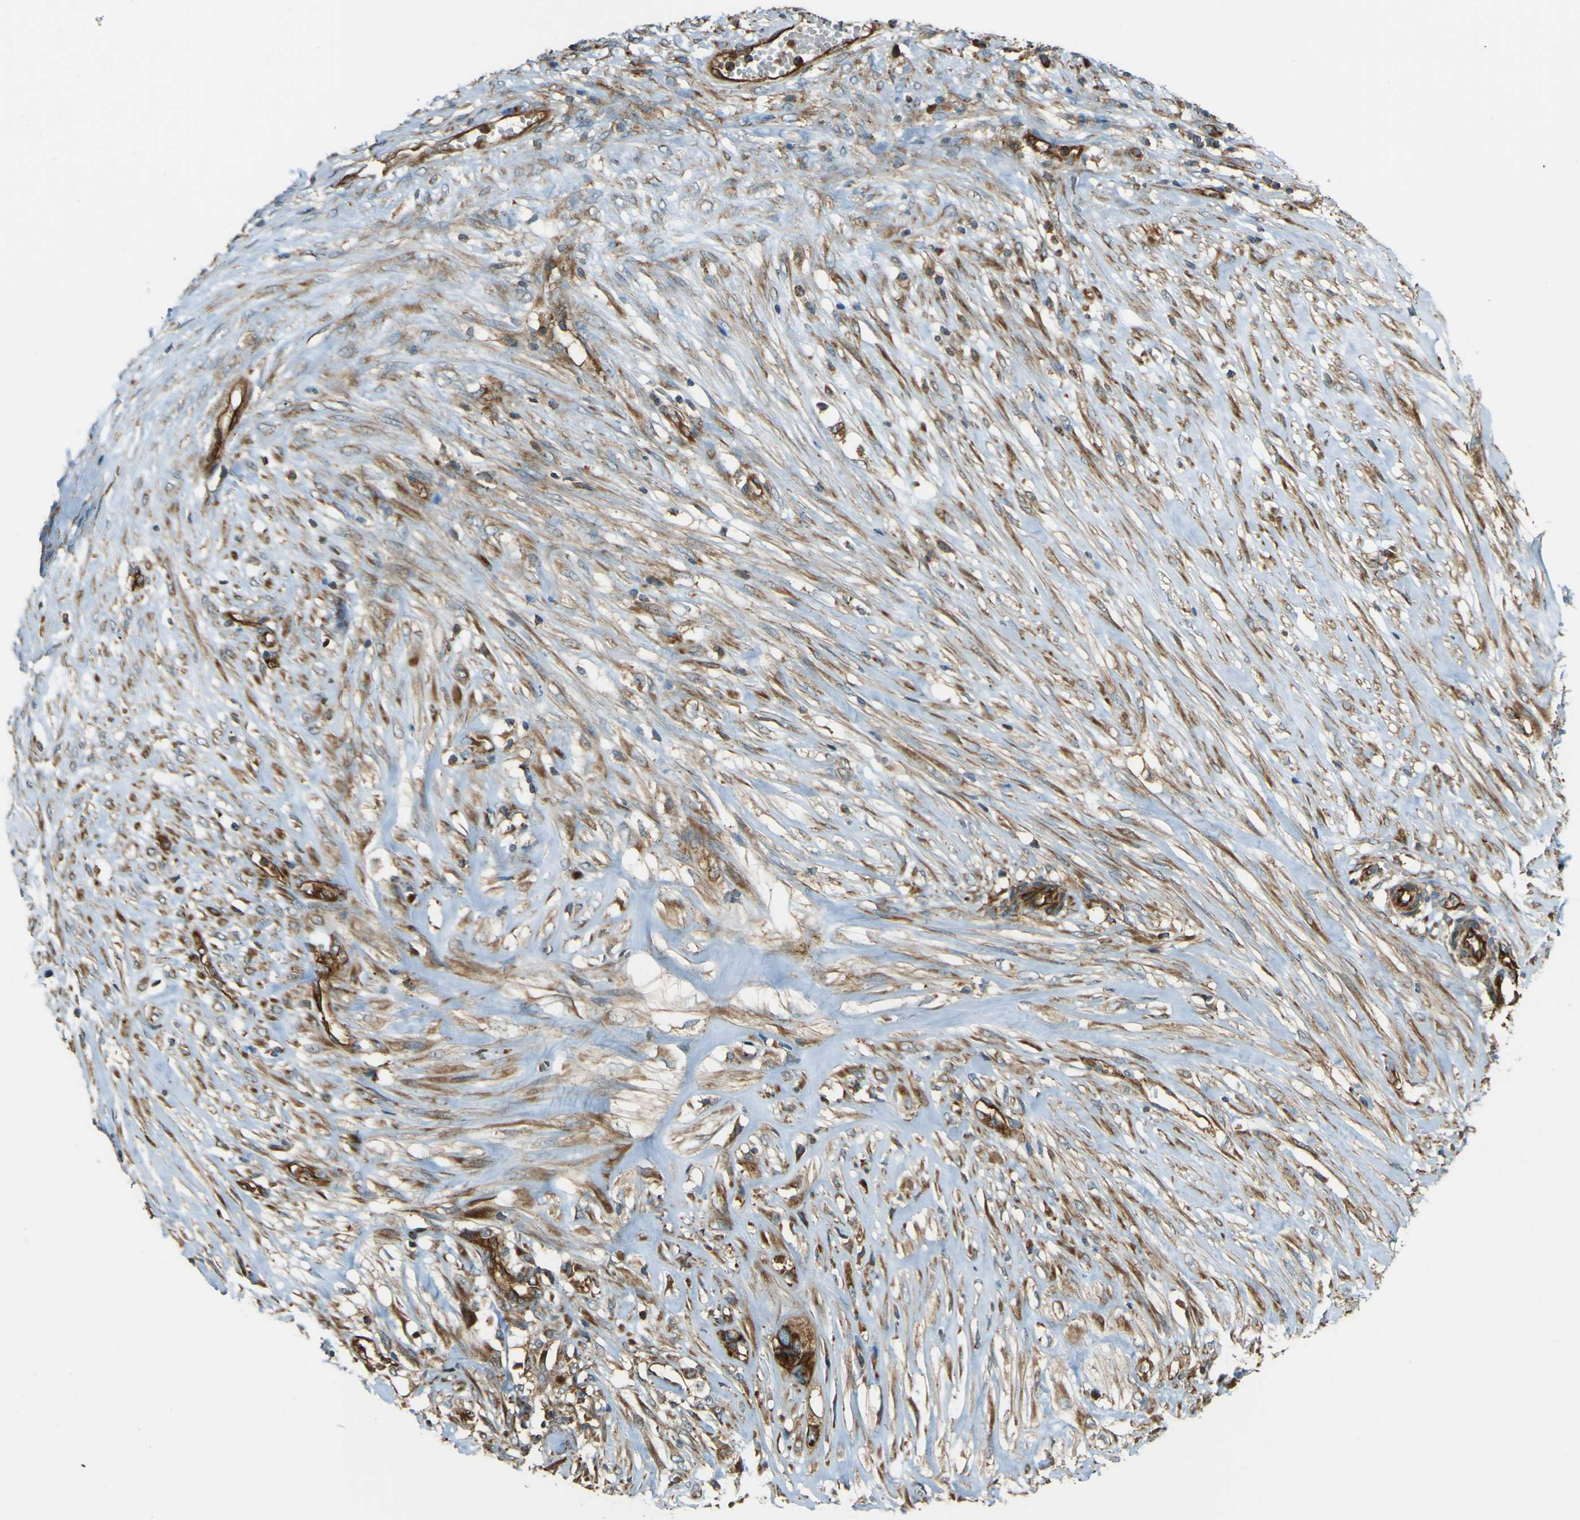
{"staining": {"intensity": "strong", "quantity": ">75%", "location": "cytoplasmic/membranous"}, "tissue": "ovarian cancer", "cell_type": "Tumor cells", "image_type": "cancer", "snomed": [{"axis": "morphology", "description": "Cystadenocarcinoma, mucinous, NOS"}, {"axis": "topography", "description": "Ovary"}], "caption": "Immunohistochemistry (DAB (3,3'-diaminobenzidine)) staining of mucinous cystadenocarcinoma (ovarian) shows strong cytoplasmic/membranous protein staining in approximately >75% of tumor cells.", "gene": "DNAJC5", "patient": {"sex": "female", "age": 80}}